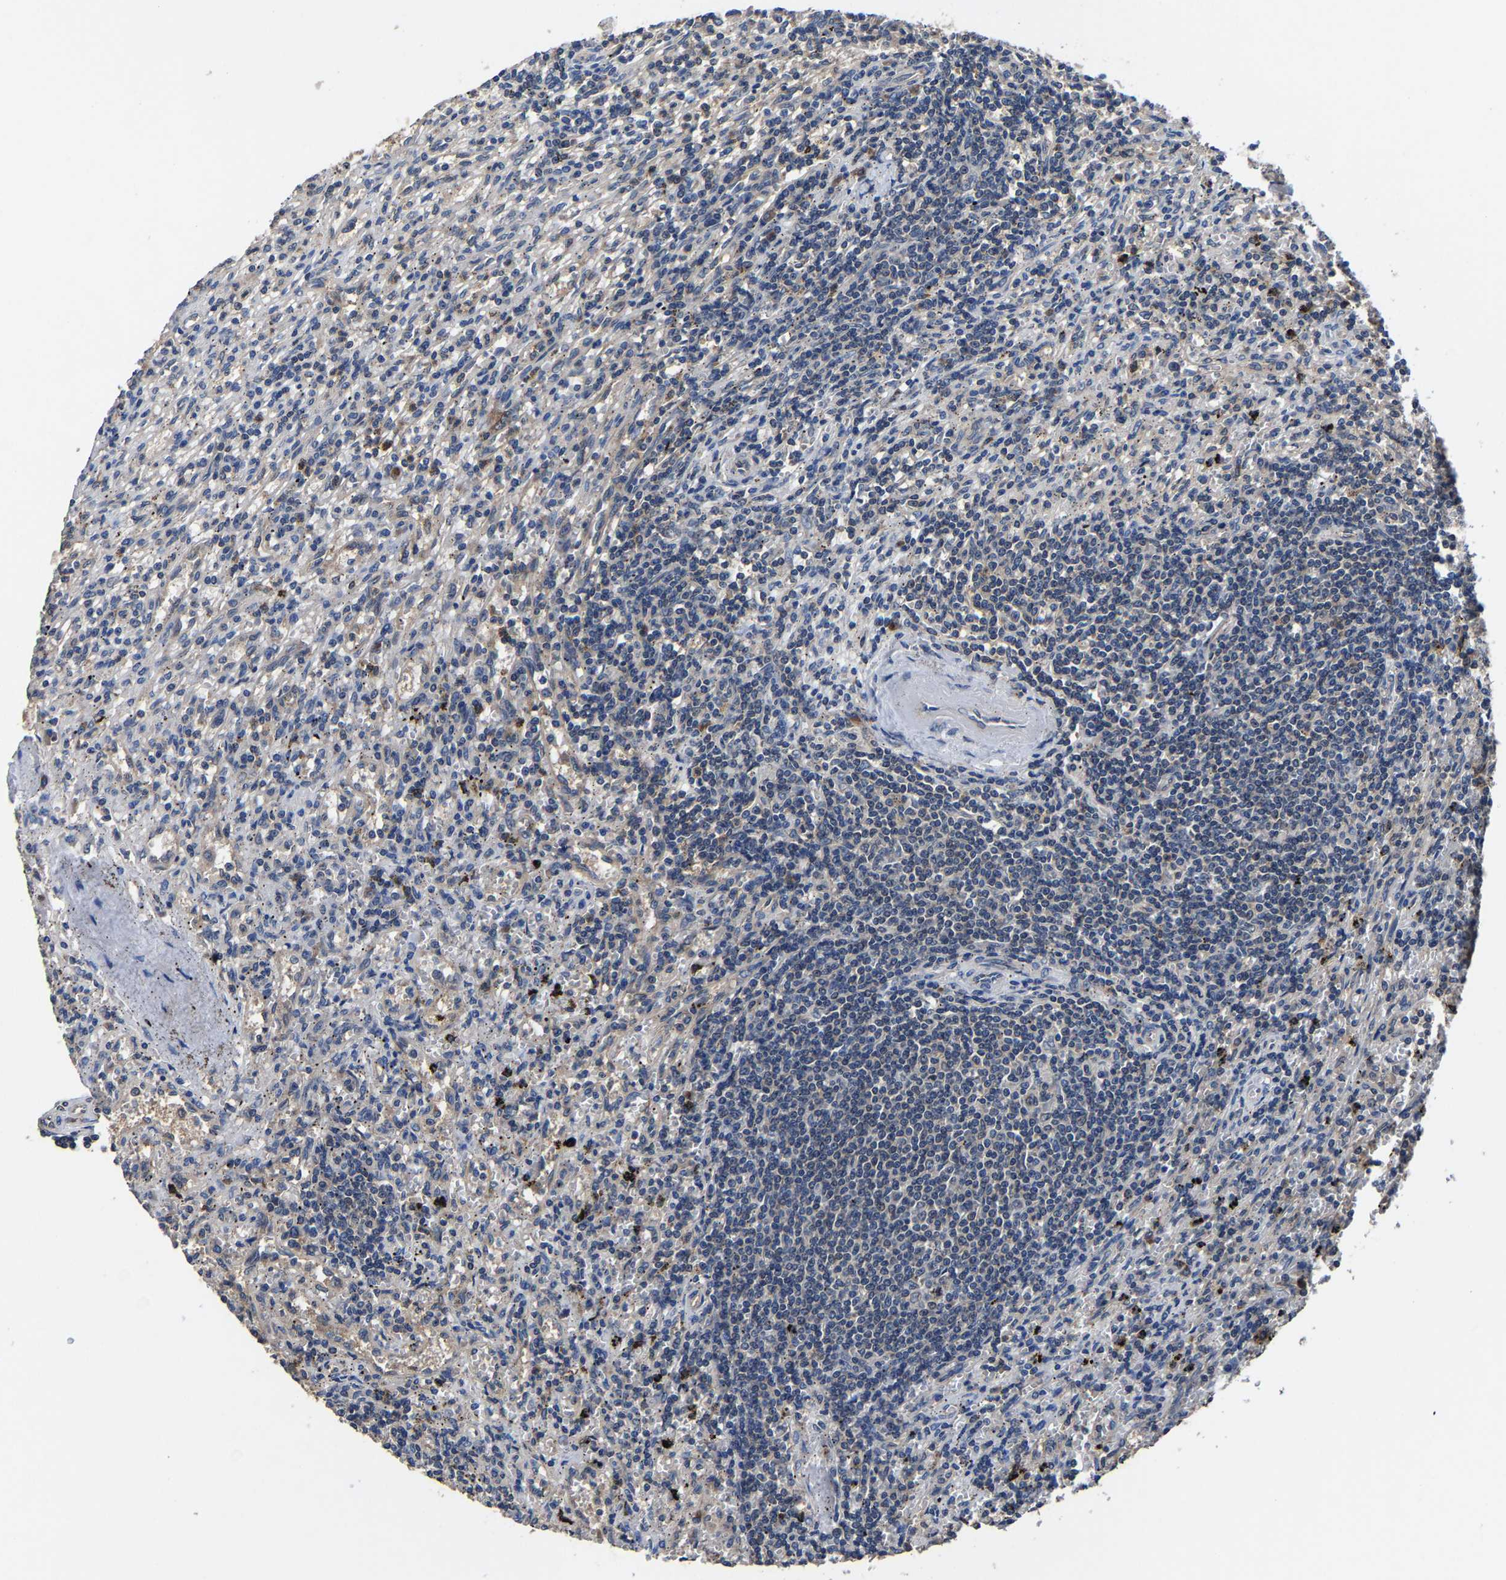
{"staining": {"intensity": "negative", "quantity": "none", "location": "none"}, "tissue": "lymphoma", "cell_type": "Tumor cells", "image_type": "cancer", "snomed": [{"axis": "morphology", "description": "Malignant lymphoma, non-Hodgkin's type, Low grade"}, {"axis": "topography", "description": "Spleen"}], "caption": "This is an IHC photomicrograph of low-grade malignant lymphoma, non-Hodgkin's type. There is no staining in tumor cells.", "gene": "EBAG9", "patient": {"sex": "male", "age": 76}}